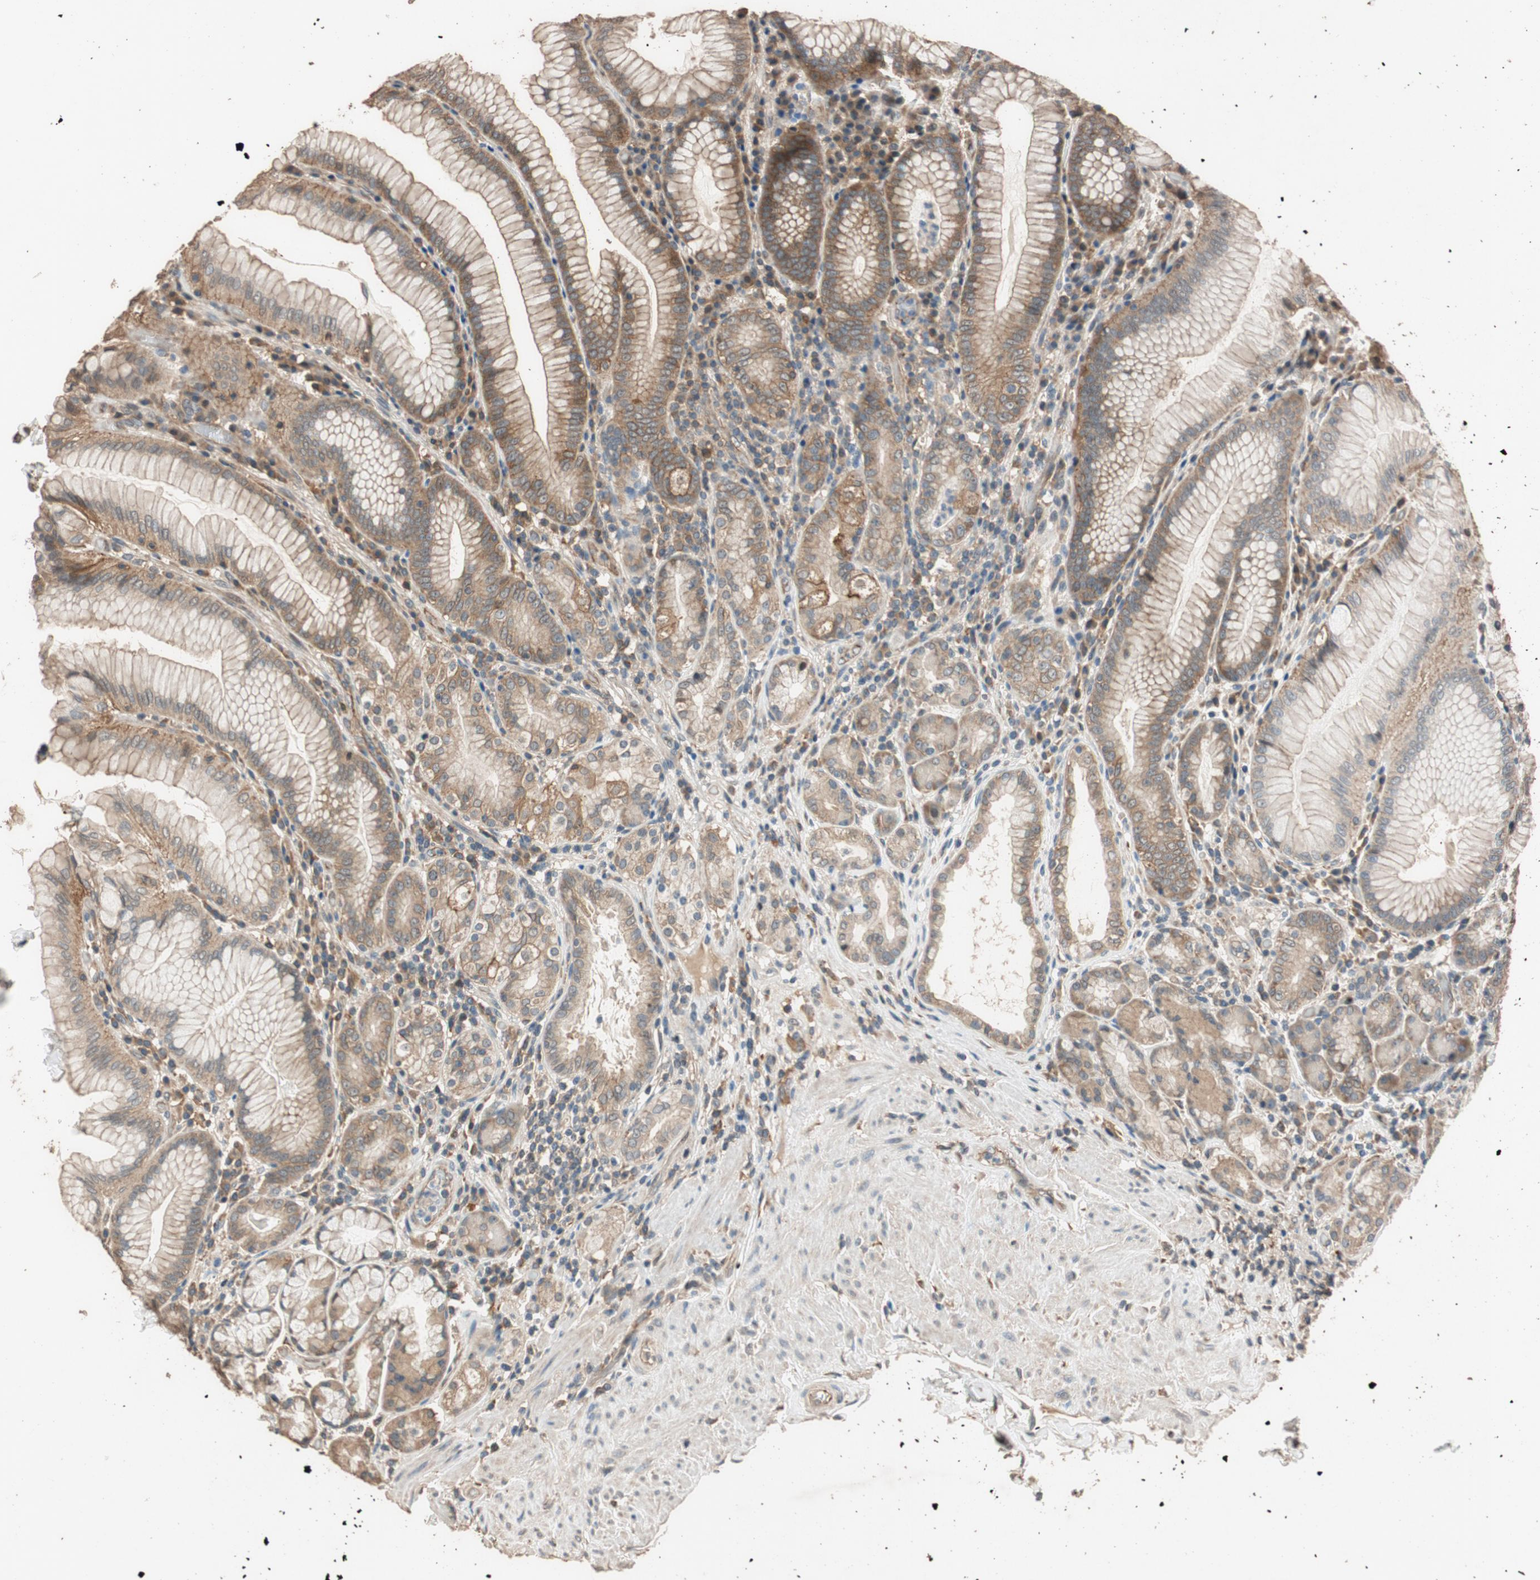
{"staining": {"intensity": "moderate", "quantity": ">75%", "location": "cytoplasmic/membranous"}, "tissue": "stomach", "cell_type": "Glandular cells", "image_type": "normal", "snomed": [{"axis": "morphology", "description": "Normal tissue, NOS"}, {"axis": "topography", "description": "Stomach, lower"}], "caption": "IHC of benign stomach shows medium levels of moderate cytoplasmic/membranous positivity in approximately >75% of glandular cells.", "gene": "MST1R", "patient": {"sex": "female", "age": 76}}